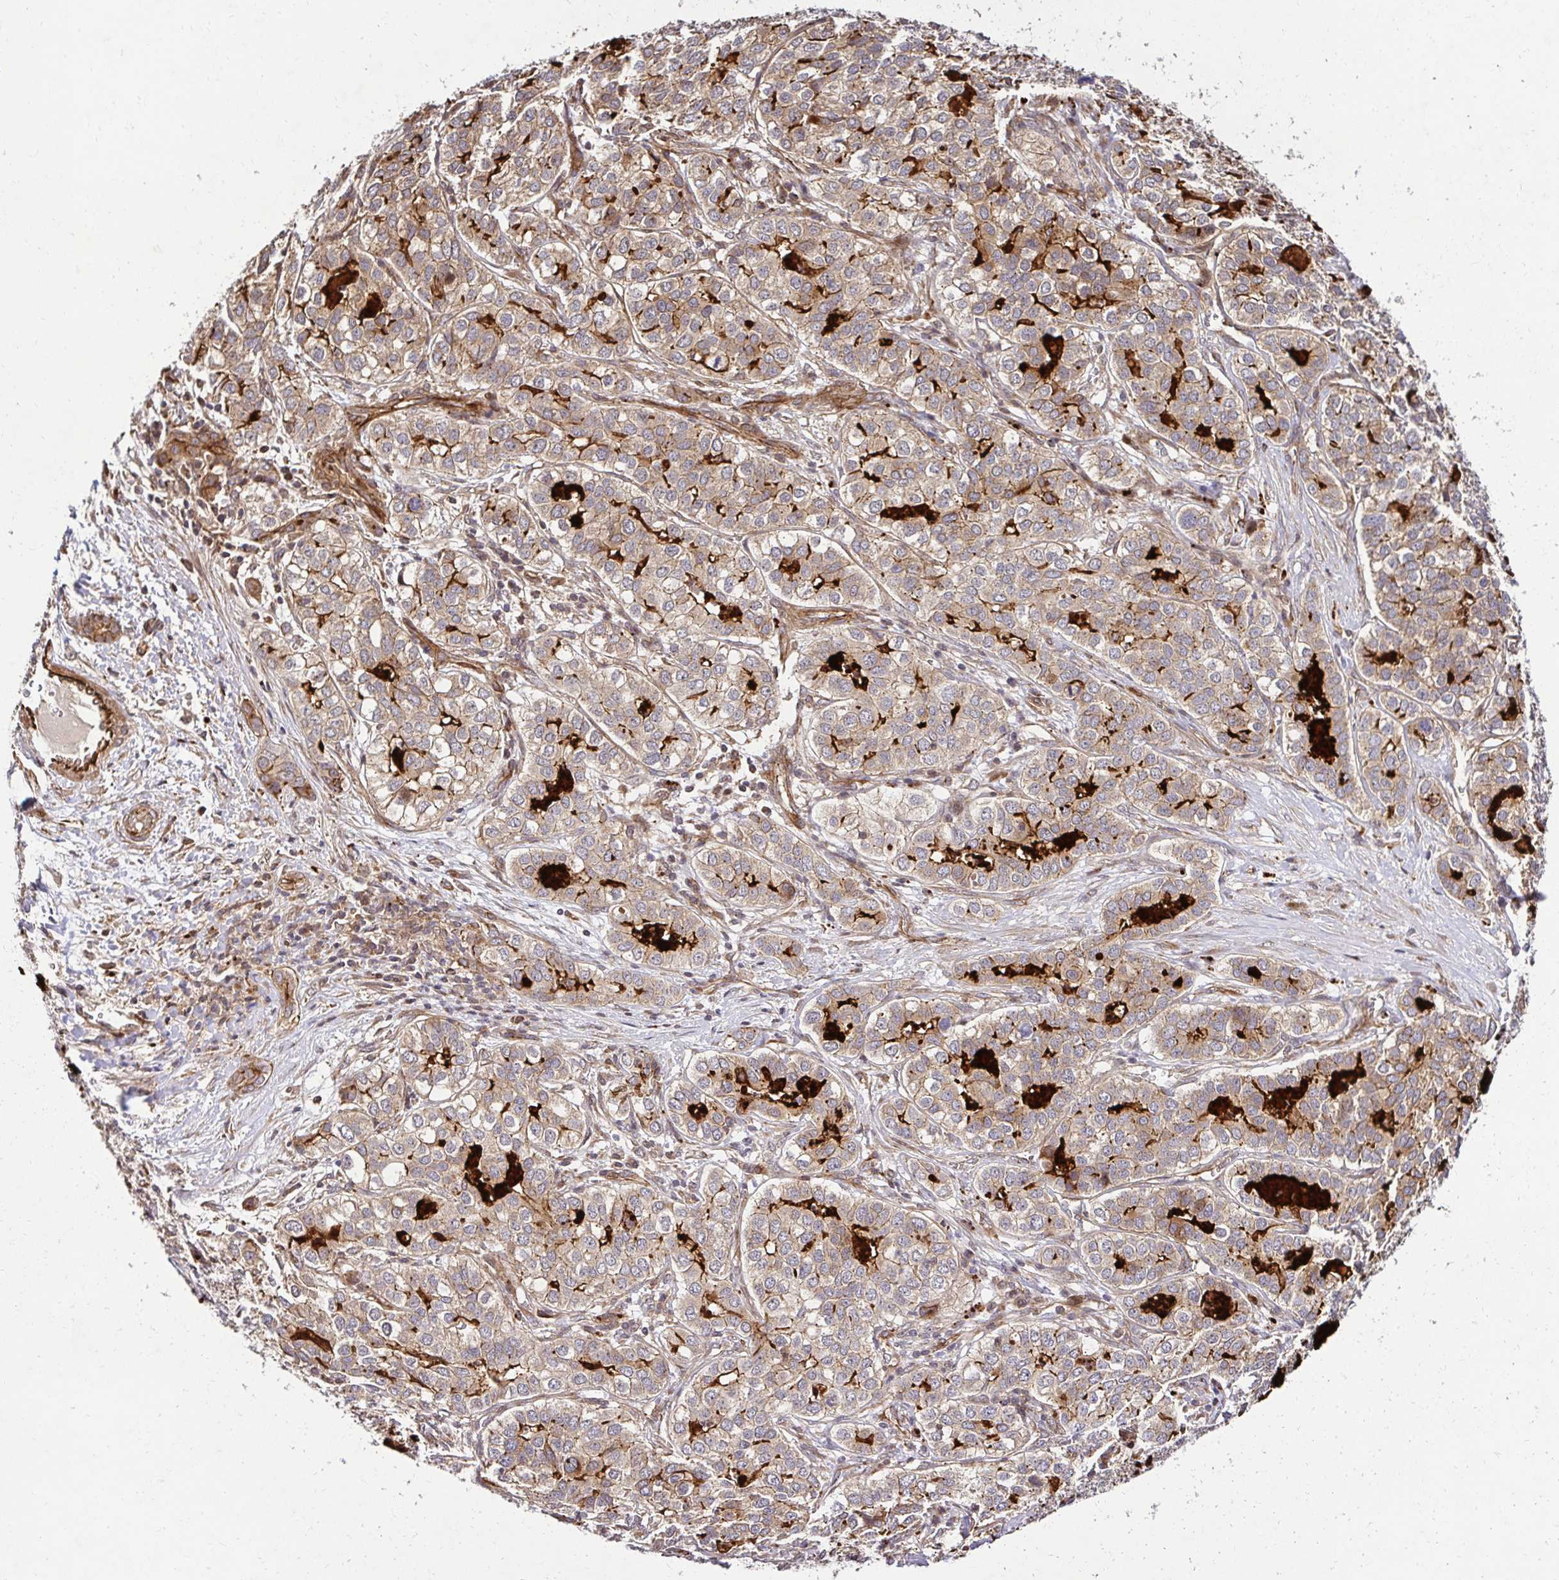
{"staining": {"intensity": "weak", "quantity": "25%-75%", "location": "cytoplasmic/membranous"}, "tissue": "liver cancer", "cell_type": "Tumor cells", "image_type": "cancer", "snomed": [{"axis": "morphology", "description": "Cholangiocarcinoma"}, {"axis": "topography", "description": "Liver"}], "caption": "DAB (3,3'-diaminobenzidine) immunohistochemical staining of human liver cholangiocarcinoma shows weak cytoplasmic/membranous protein positivity in approximately 25%-75% of tumor cells.", "gene": "PSMA4", "patient": {"sex": "male", "age": 56}}